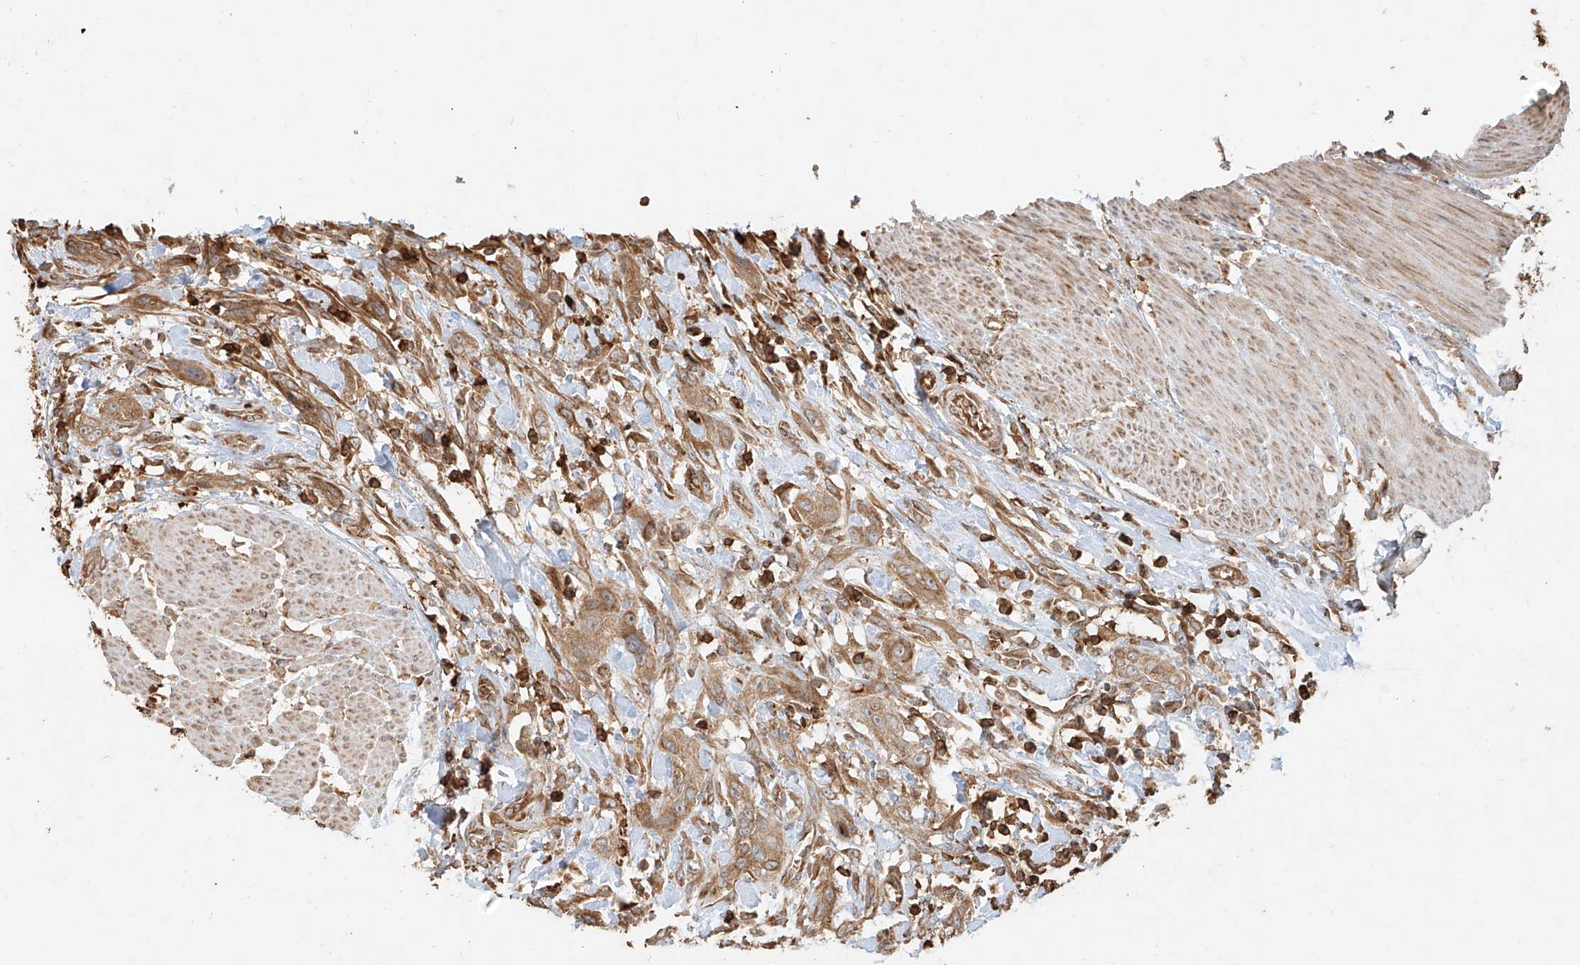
{"staining": {"intensity": "moderate", "quantity": ">75%", "location": "cytoplasmic/membranous"}, "tissue": "urothelial cancer", "cell_type": "Tumor cells", "image_type": "cancer", "snomed": [{"axis": "morphology", "description": "Urothelial carcinoma, High grade"}, {"axis": "topography", "description": "Urinary bladder"}], "caption": "Urothelial cancer stained with DAB immunohistochemistry (IHC) displays medium levels of moderate cytoplasmic/membranous positivity in about >75% of tumor cells. Using DAB (3,3'-diaminobenzidine) (brown) and hematoxylin (blue) stains, captured at high magnification using brightfield microscopy.", "gene": "EFNB1", "patient": {"sex": "male", "age": 35}}